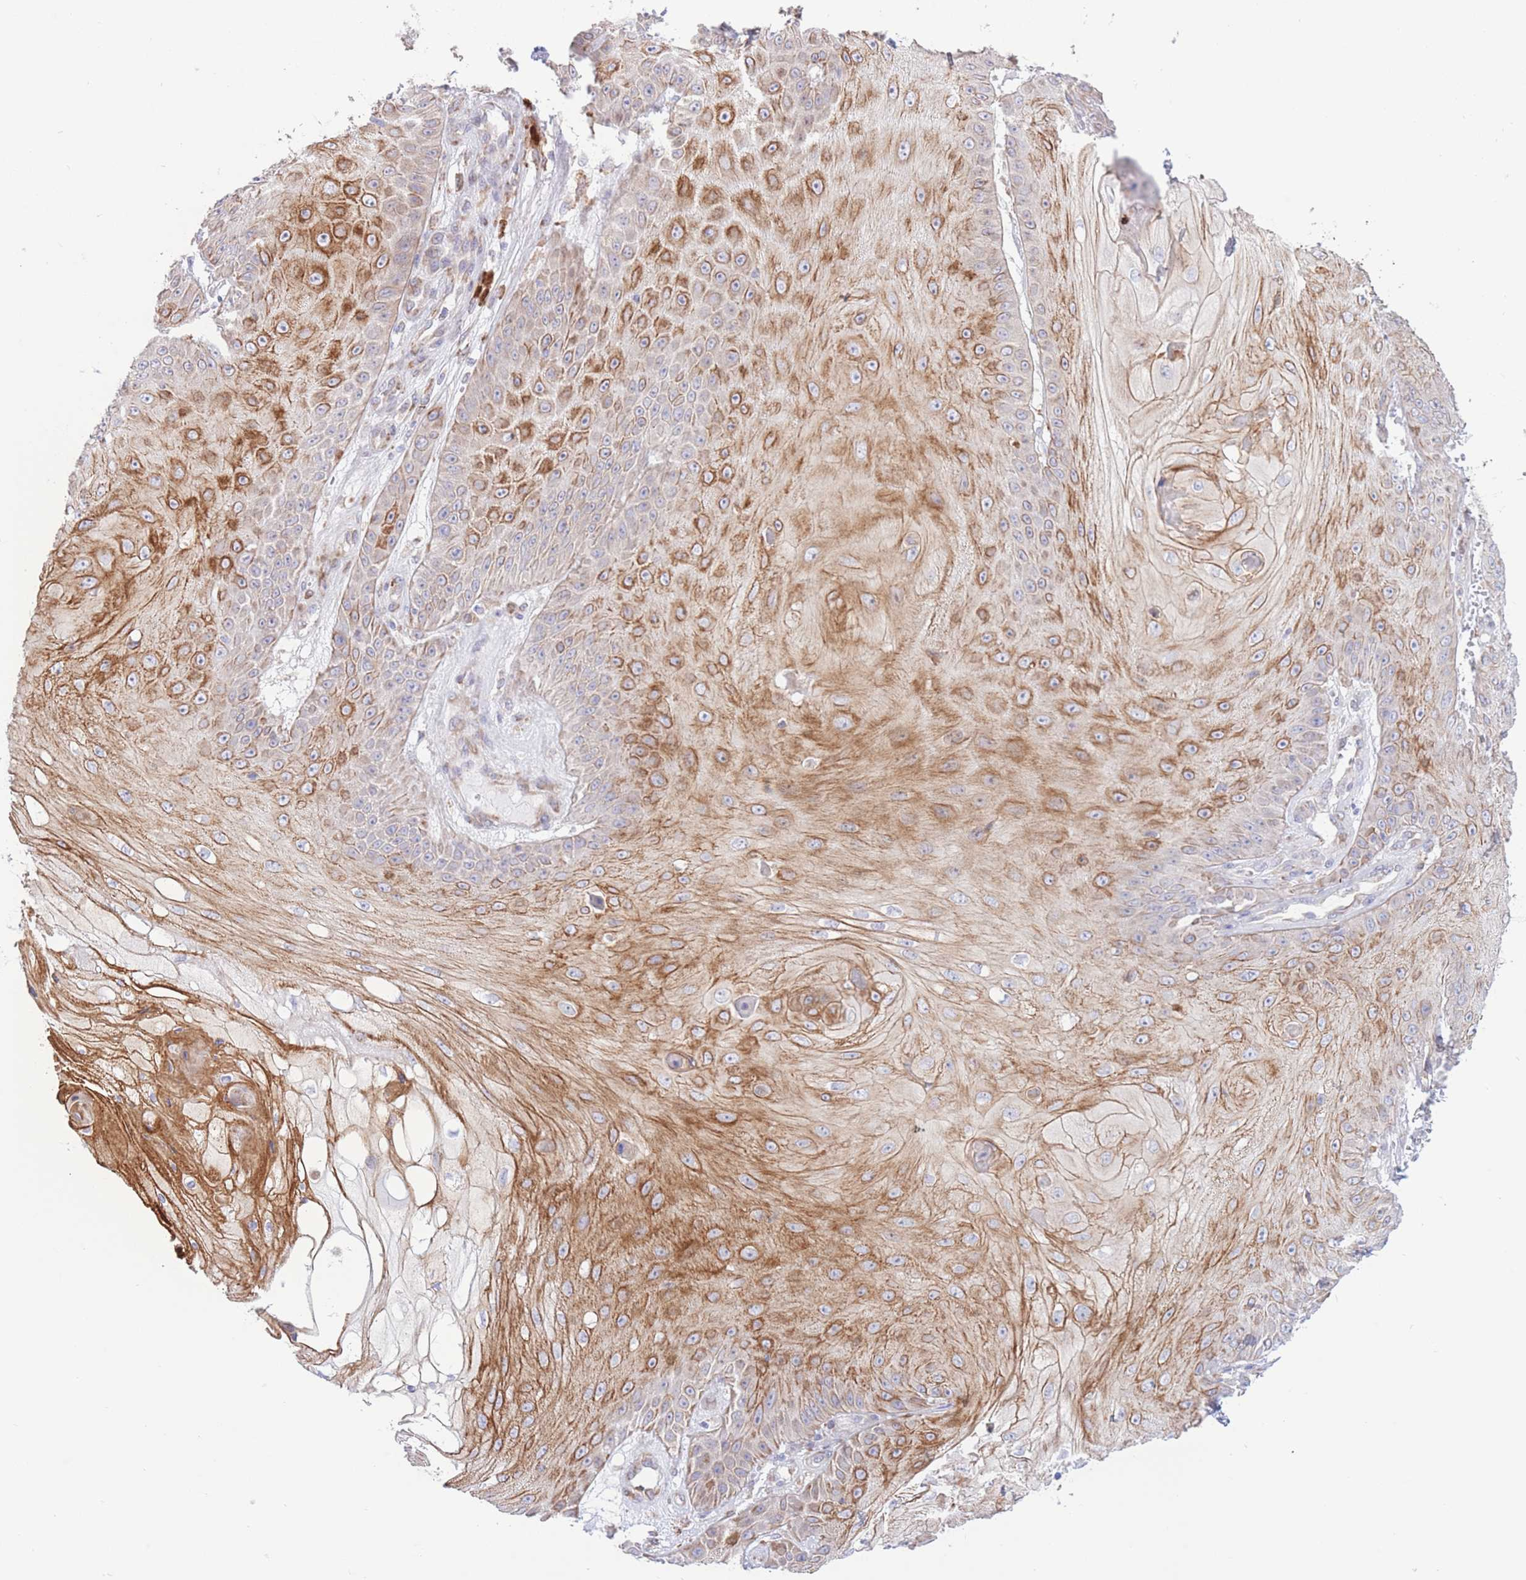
{"staining": {"intensity": "moderate", "quantity": ">75%", "location": "cytoplasmic/membranous"}, "tissue": "skin cancer", "cell_type": "Tumor cells", "image_type": "cancer", "snomed": [{"axis": "morphology", "description": "Squamous cell carcinoma, NOS"}, {"axis": "topography", "description": "Skin"}], "caption": "Squamous cell carcinoma (skin) stained for a protein (brown) demonstrates moderate cytoplasmic/membranous positive expression in approximately >75% of tumor cells.", "gene": "MYDGF", "patient": {"sex": "male", "age": 70}}